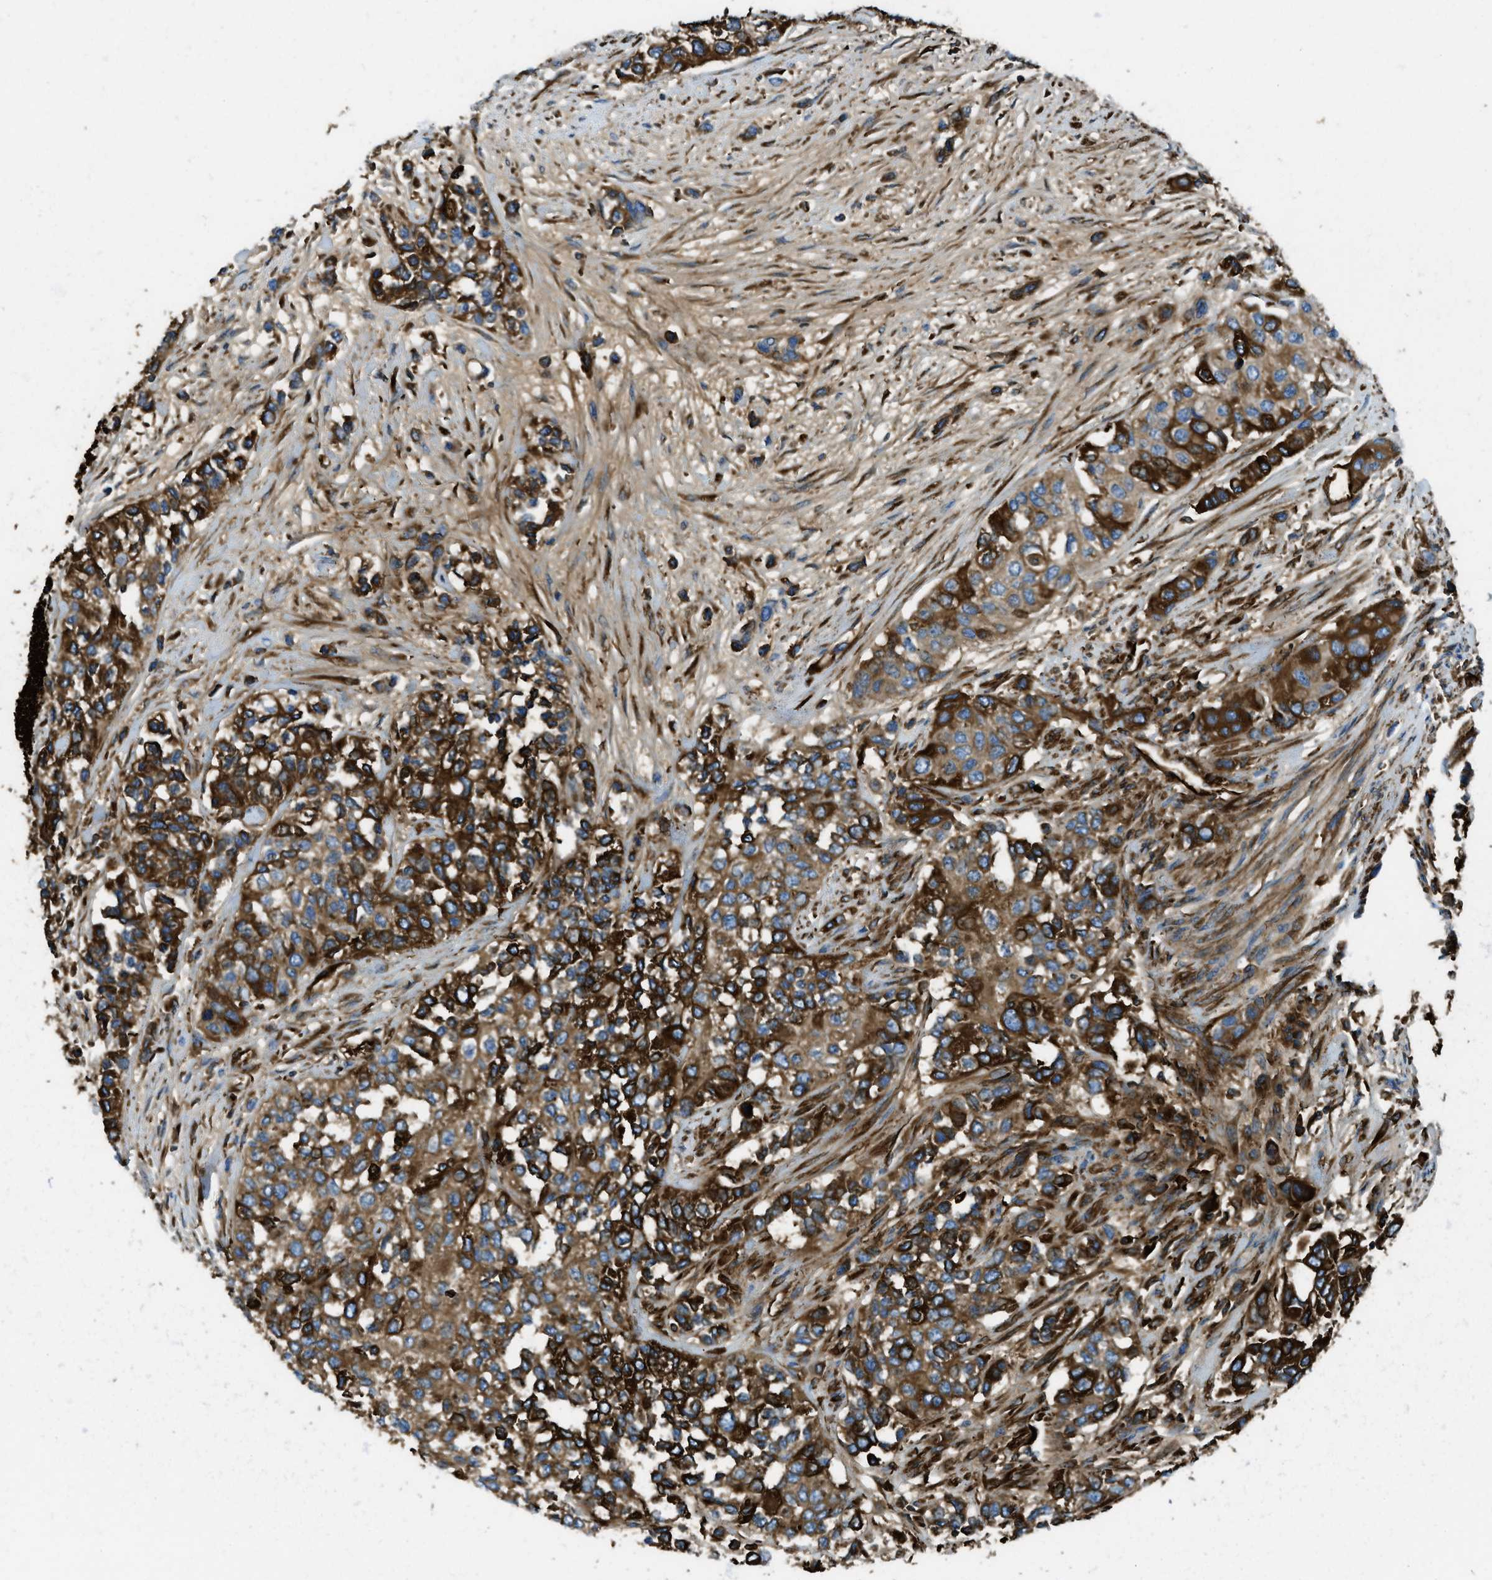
{"staining": {"intensity": "strong", "quantity": ">75%", "location": "cytoplasmic/membranous"}, "tissue": "urothelial cancer", "cell_type": "Tumor cells", "image_type": "cancer", "snomed": [{"axis": "morphology", "description": "Urothelial carcinoma, High grade"}, {"axis": "topography", "description": "Urinary bladder"}], "caption": "A histopathology image of human urothelial cancer stained for a protein demonstrates strong cytoplasmic/membranous brown staining in tumor cells. (DAB (3,3'-diaminobenzidine) = brown stain, brightfield microscopy at high magnification).", "gene": "TRIM59", "patient": {"sex": "female", "age": 56}}